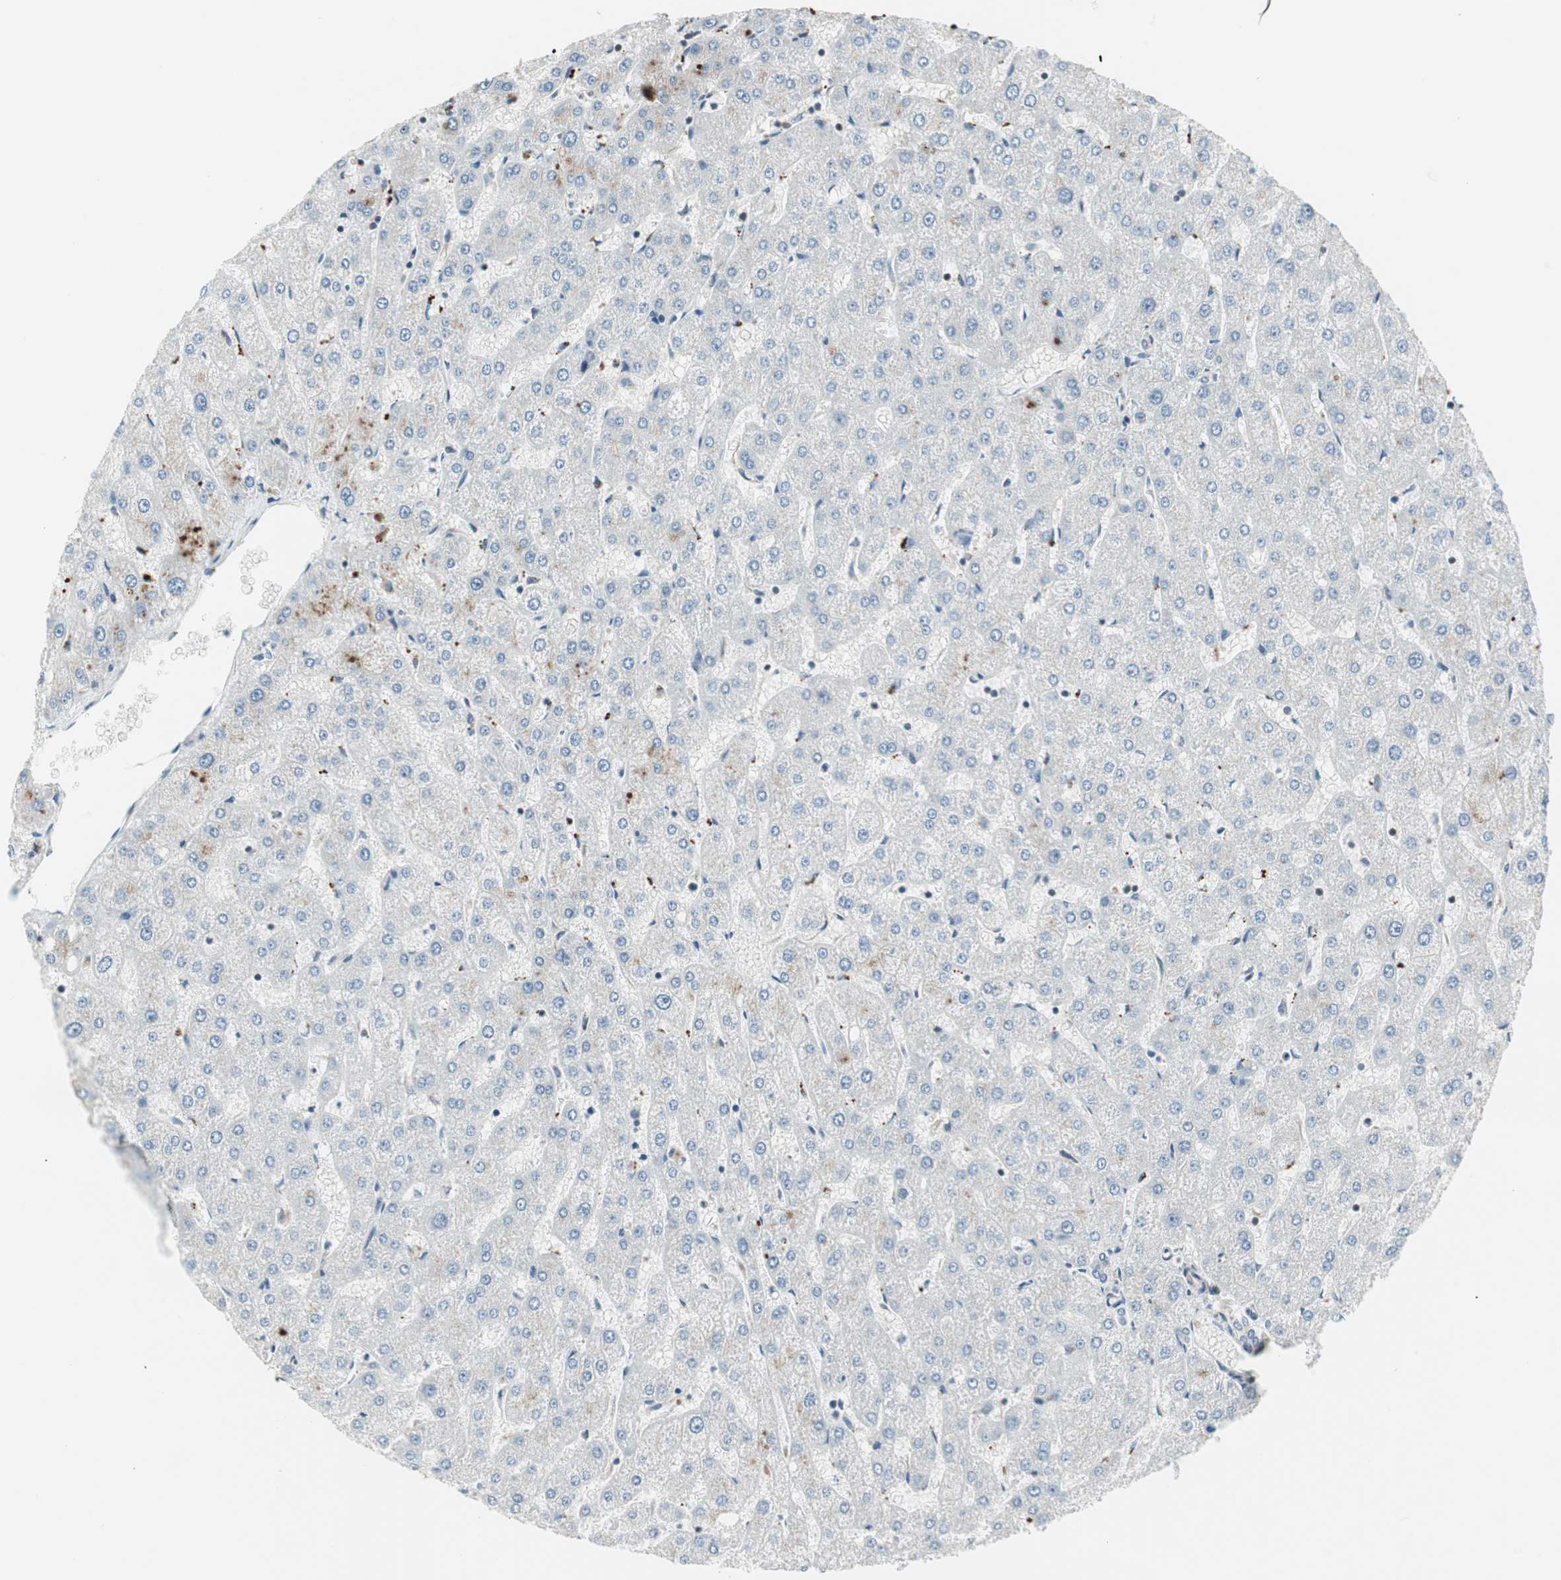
{"staining": {"intensity": "negative", "quantity": "none", "location": "none"}, "tissue": "liver", "cell_type": "Cholangiocytes", "image_type": "normal", "snomed": [{"axis": "morphology", "description": "Normal tissue, NOS"}, {"axis": "topography", "description": "Liver"}], "caption": "An immunohistochemistry photomicrograph of normal liver is shown. There is no staining in cholangiocytes of liver.", "gene": "MAD2L2", "patient": {"sex": "male", "age": 67}}